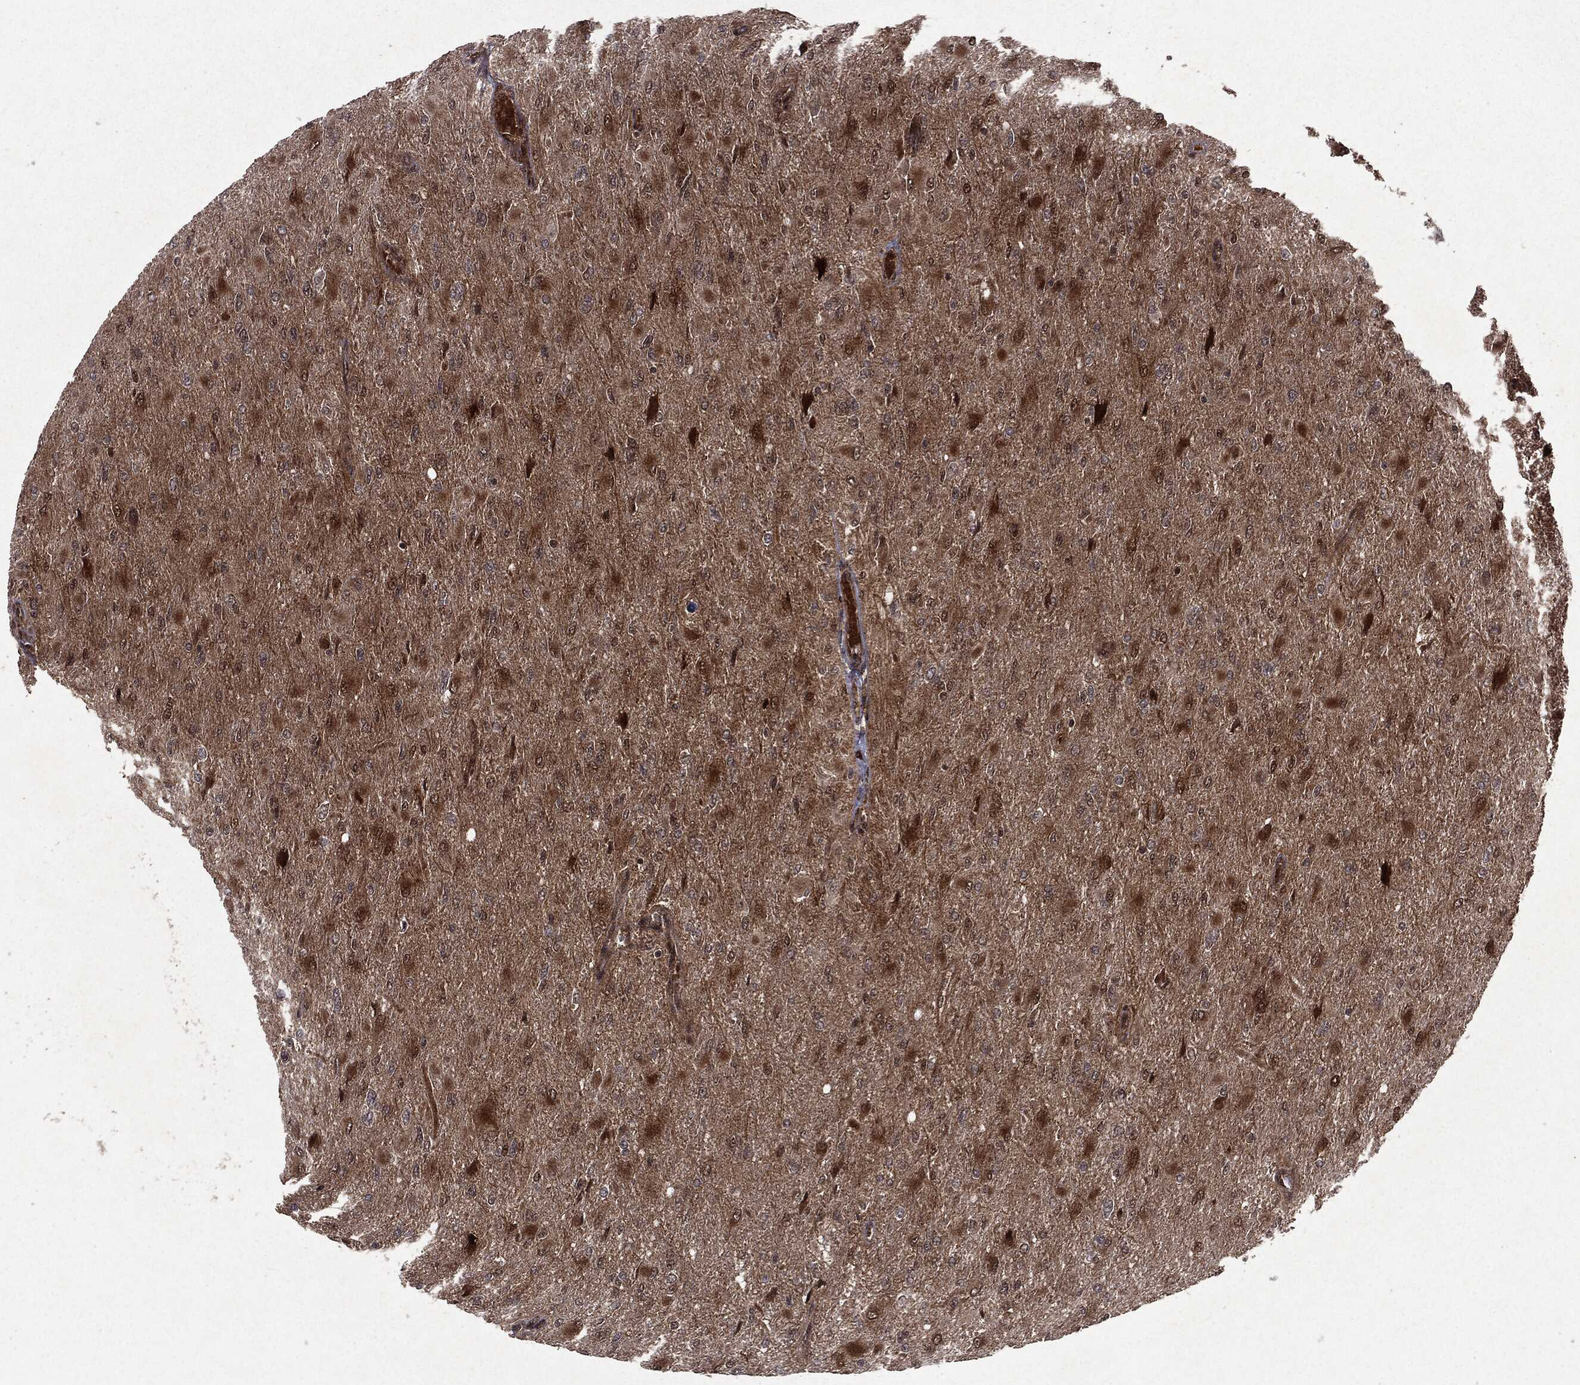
{"staining": {"intensity": "moderate", "quantity": ">75%", "location": "cytoplasmic/membranous"}, "tissue": "glioma", "cell_type": "Tumor cells", "image_type": "cancer", "snomed": [{"axis": "morphology", "description": "Glioma, malignant, High grade"}, {"axis": "topography", "description": "Cerebral cortex"}], "caption": "Immunohistochemistry of glioma reveals medium levels of moderate cytoplasmic/membranous expression in approximately >75% of tumor cells. Nuclei are stained in blue.", "gene": "OTUB1", "patient": {"sex": "female", "age": 36}}